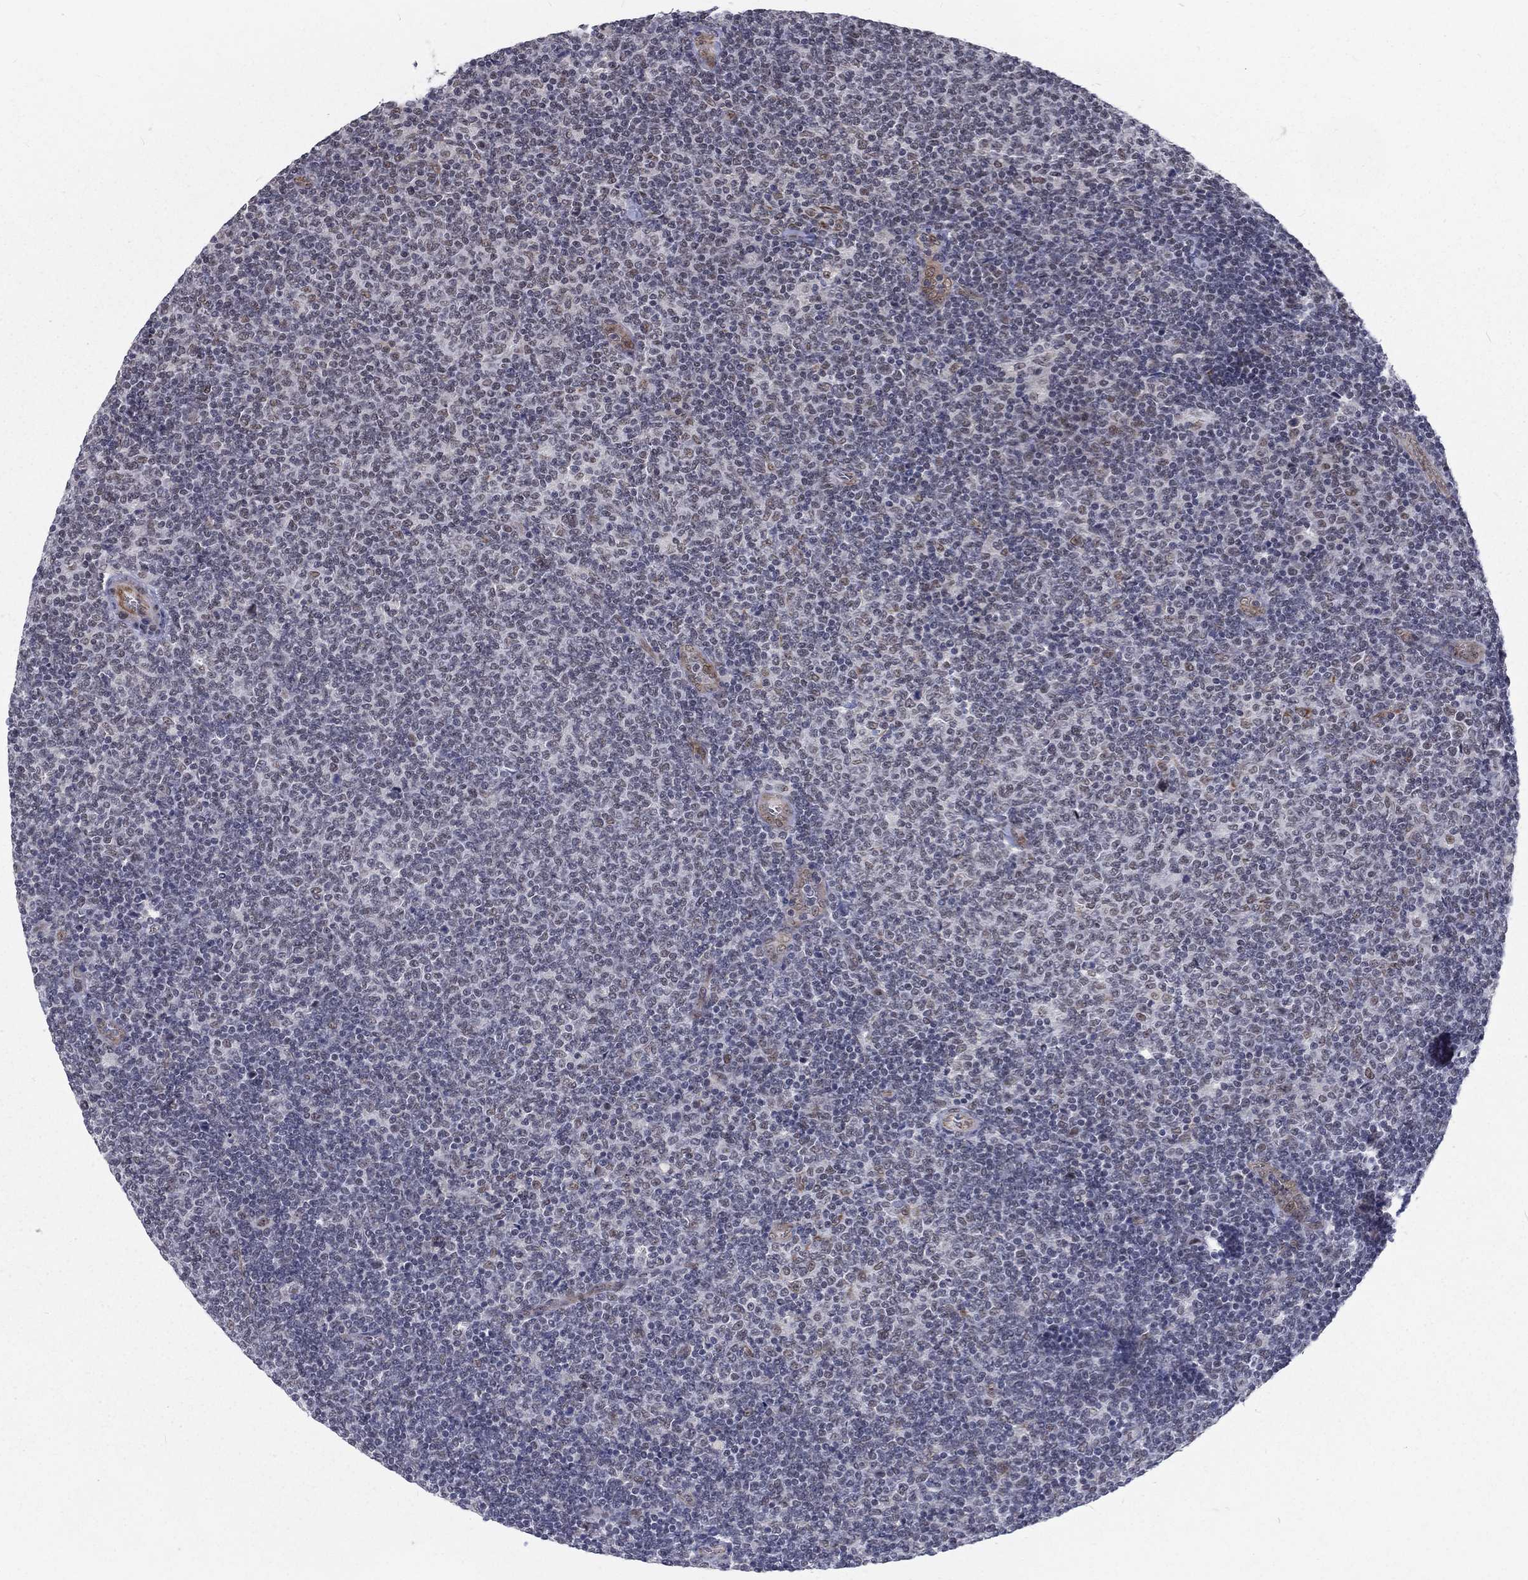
{"staining": {"intensity": "negative", "quantity": "none", "location": "none"}, "tissue": "lymphoma", "cell_type": "Tumor cells", "image_type": "cancer", "snomed": [{"axis": "morphology", "description": "Malignant lymphoma, non-Hodgkin's type, Low grade"}, {"axis": "topography", "description": "Lymph node"}], "caption": "Tumor cells show no significant protein positivity in low-grade malignant lymphoma, non-Hodgkin's type.", "gene": "ZBED1", "patient": {"sex": "male", "age": 52}}